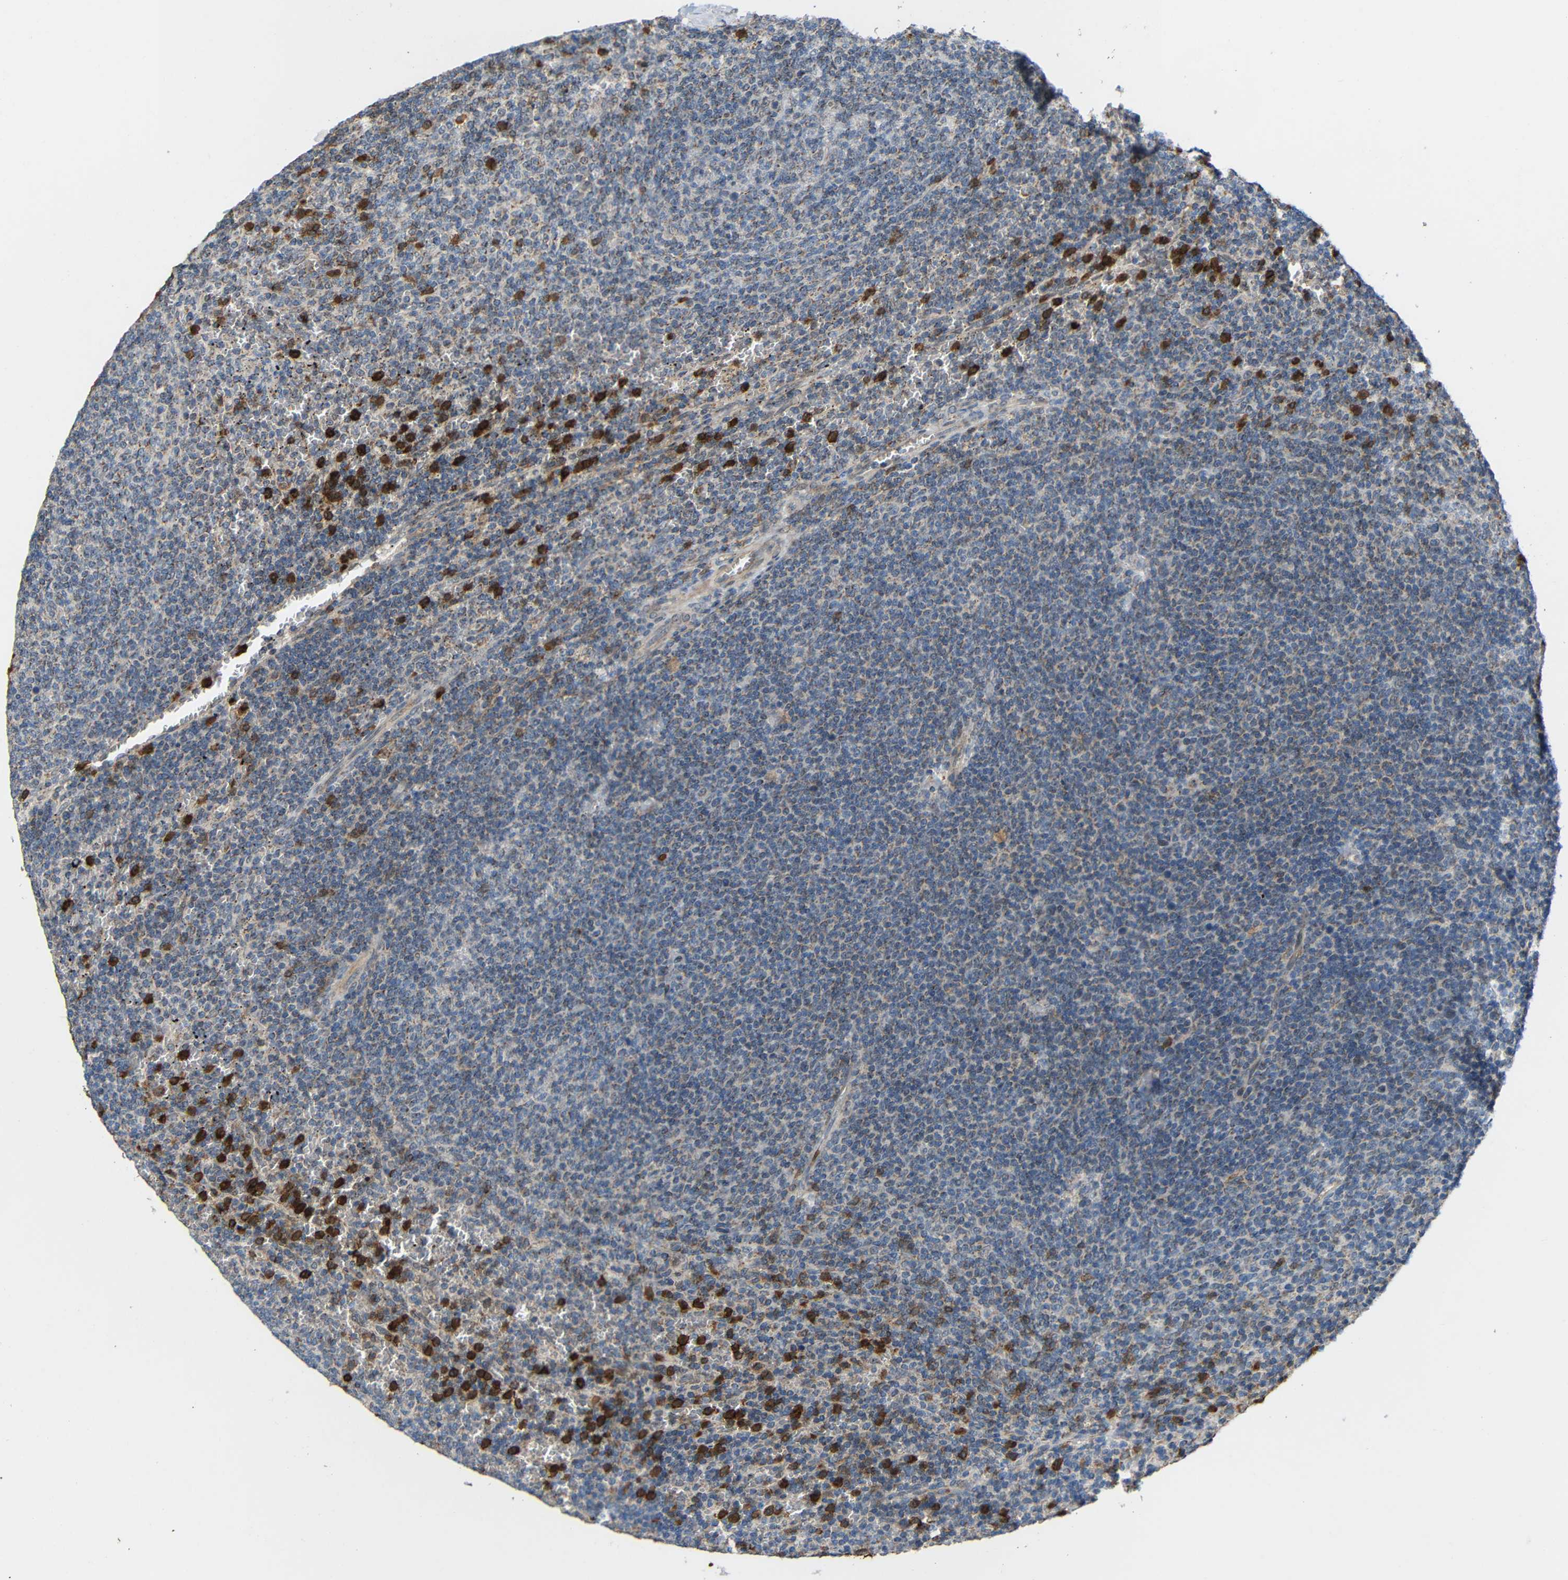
{"staining": {"intensity": "negative", "quantity": "none", "location": "none"}, "tissue": "lymphoma", "cell_type": "Tumor cells", "image_type": "cancer", "snomed": [{"axis": "morphology", "description": "Malignant lymphoma, non-Hodgkin's type, Low grade"}, {"axis": "topography", "description": "Spleen"}], "caption": "Tumor cells are negative for protein expression in human malignant lymphoma, non-Hodgkin's type (low-grade). Brightfield microscopy of immunohistochemistry (IHC) stained with DAB (brown) and hematoxylin (blue), captured at high magnification.", "gene": "C1GALT1", "patient": {"sex": "female", "age": 50}}